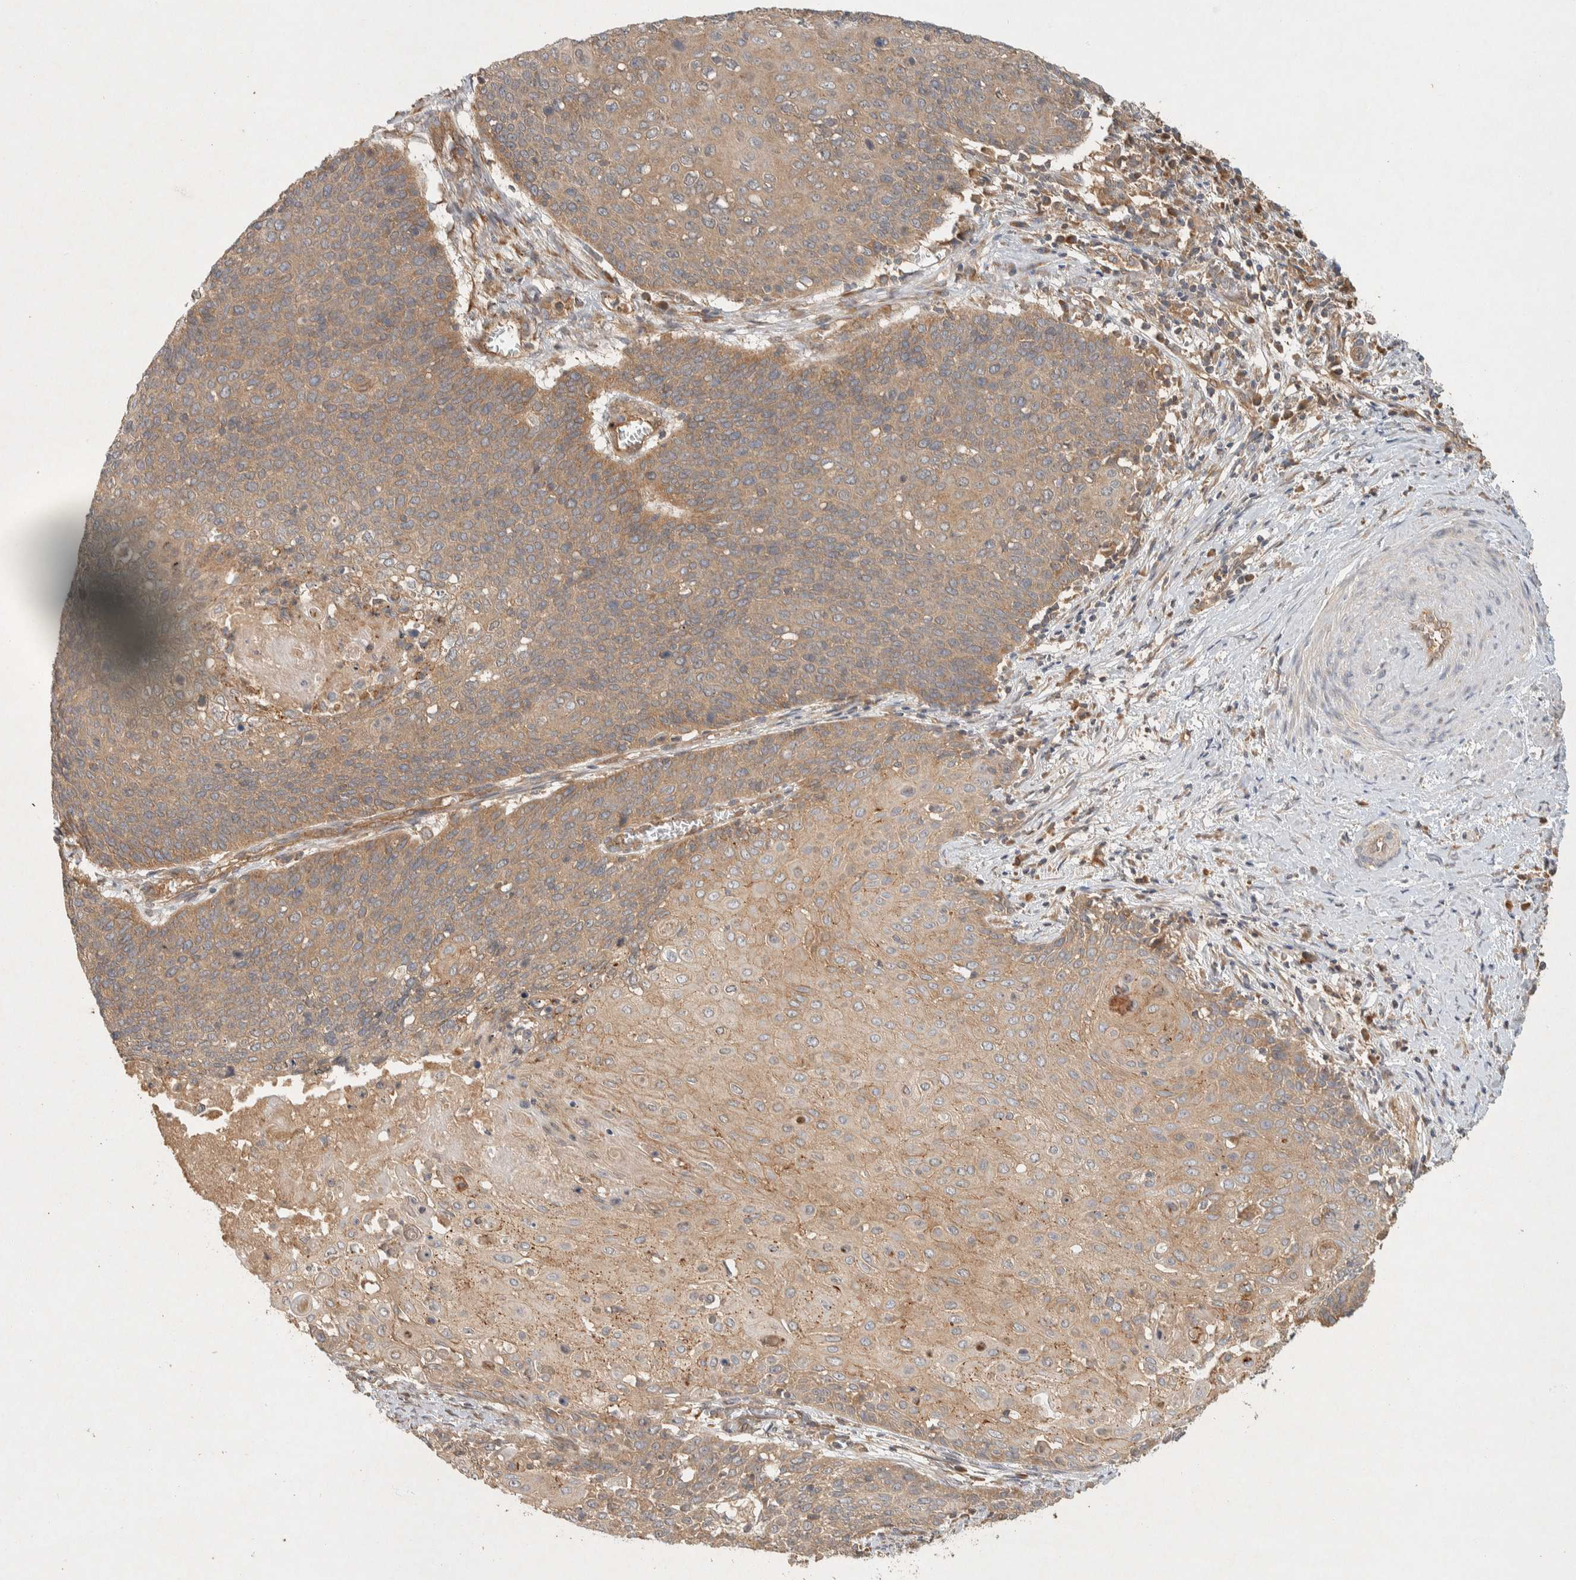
{"staining": {"intensity": "weak", "quantity": ">75%", "location": "cytoplasmic/membranous"}, "tissue": "cervical cancer", "cell_type": "Tumor cells", "image_type": "cancer", "snomed": [{"axis": "morphology", "description": "Squamous cell carcinoma, NOS"}, {"axis": "topography", "description": "Cervix"}], "caption": "Tumor cells display low levels of weak cytoplasmic/membranous staining in approximately >75% of cells in human cervical squamous cell carcinoma. The staining is performed using DAB brown chromogen to label protein expression. The nuclei are counter-stained blue using hematoxylin.", "gene": "PXK", "patient": {"sex": "female", "age": 39}}